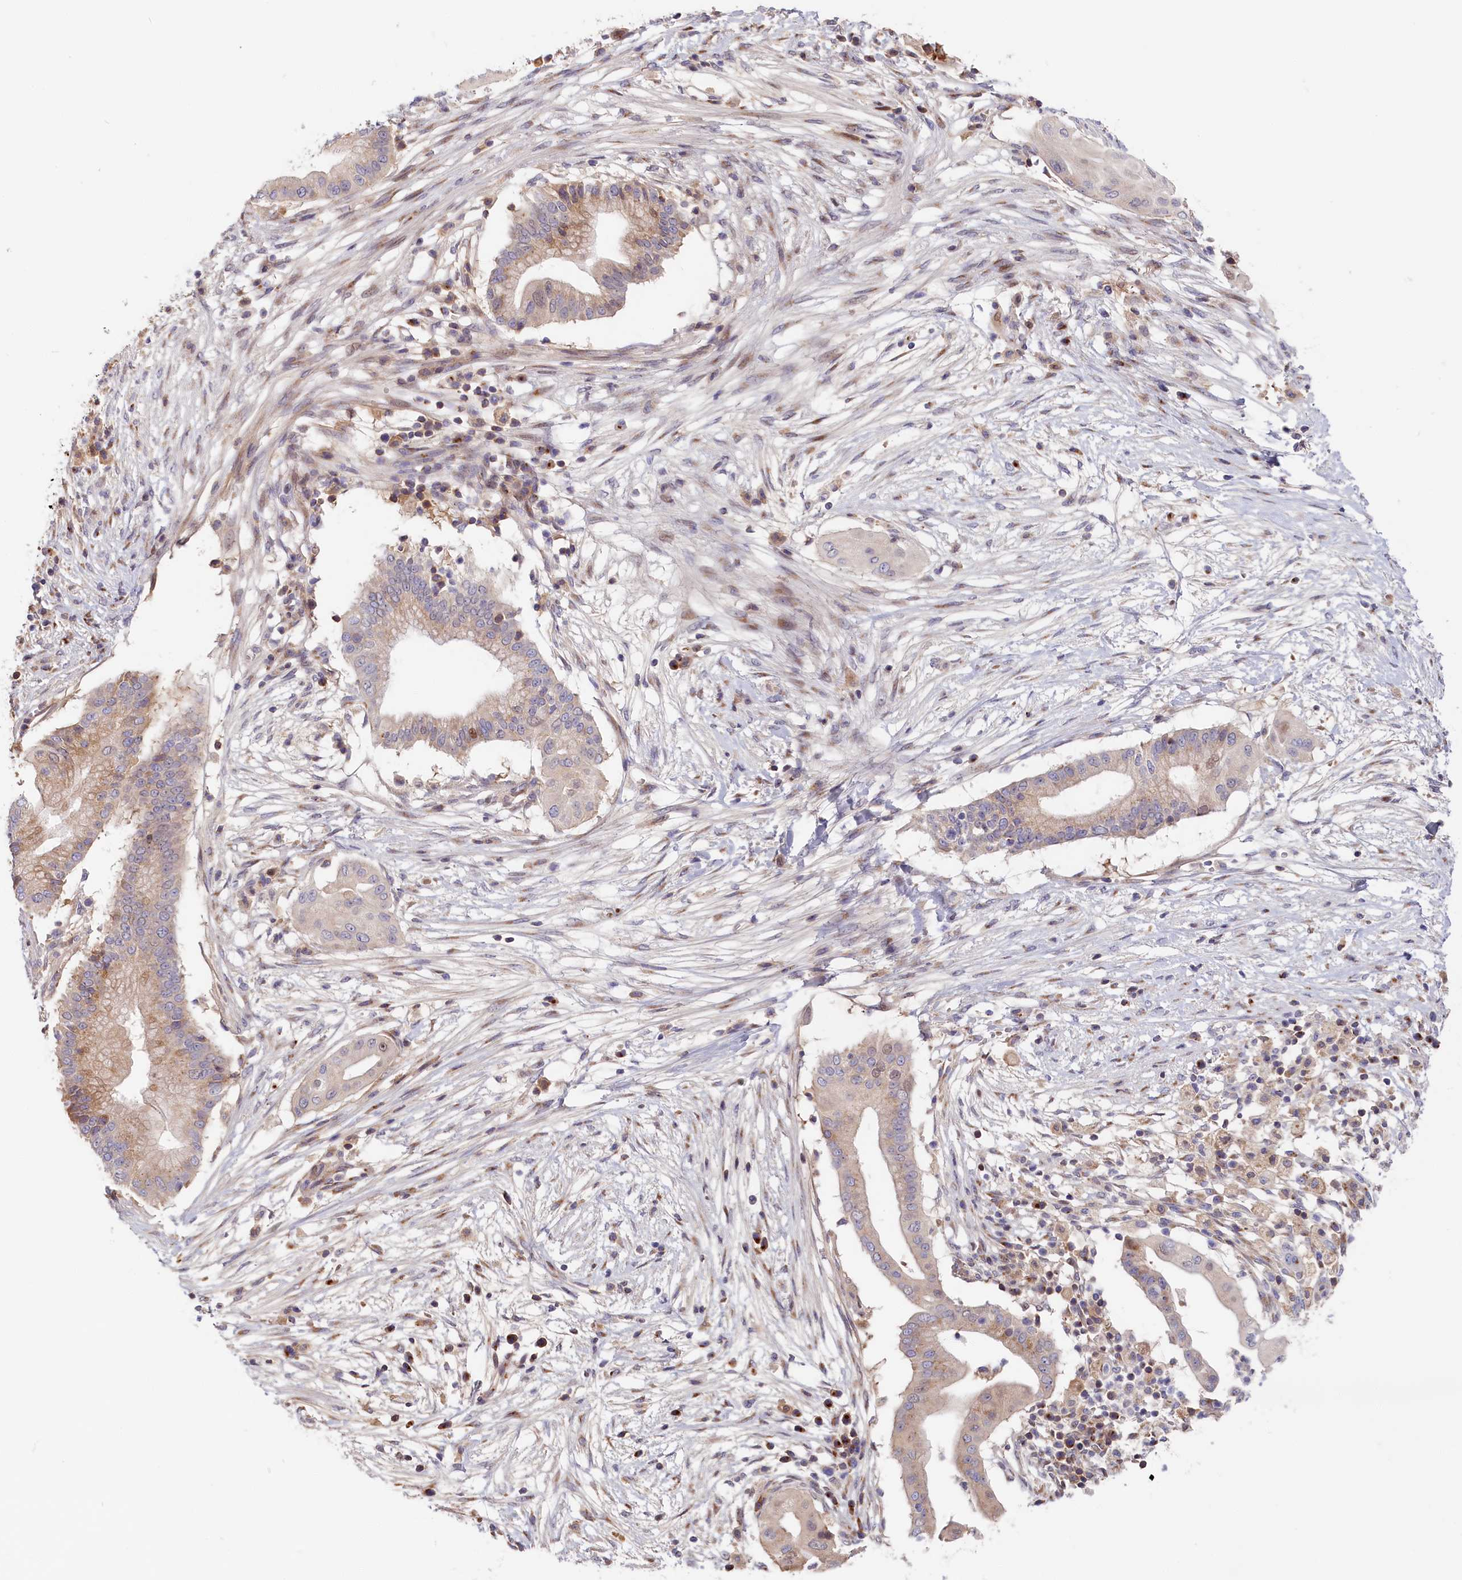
{"staining": {"intensity": "weak", "quantity": "<25%", "location": "nuclear"}, "tissue": "pancreatic cancer", "cell_type": "Tumor cells", "image_type": "cancer", "snomed": [{"axis": "morphology", "description": "Adenocarcinoma, NOS"}, {"axis": "topography", "description": "Pancreas"}], "caption": "Tumor cells show no significant staining in pancreatic cancer. Brightfield microscopy of immunohistochemistry (IHC) stained with DAB (3,3'-diaminobenzidine) (brown) and hematoxylin (blue), captured at high magnification.", "gene": "CHST12", "patient": {"sex": "male", "age": 68}}